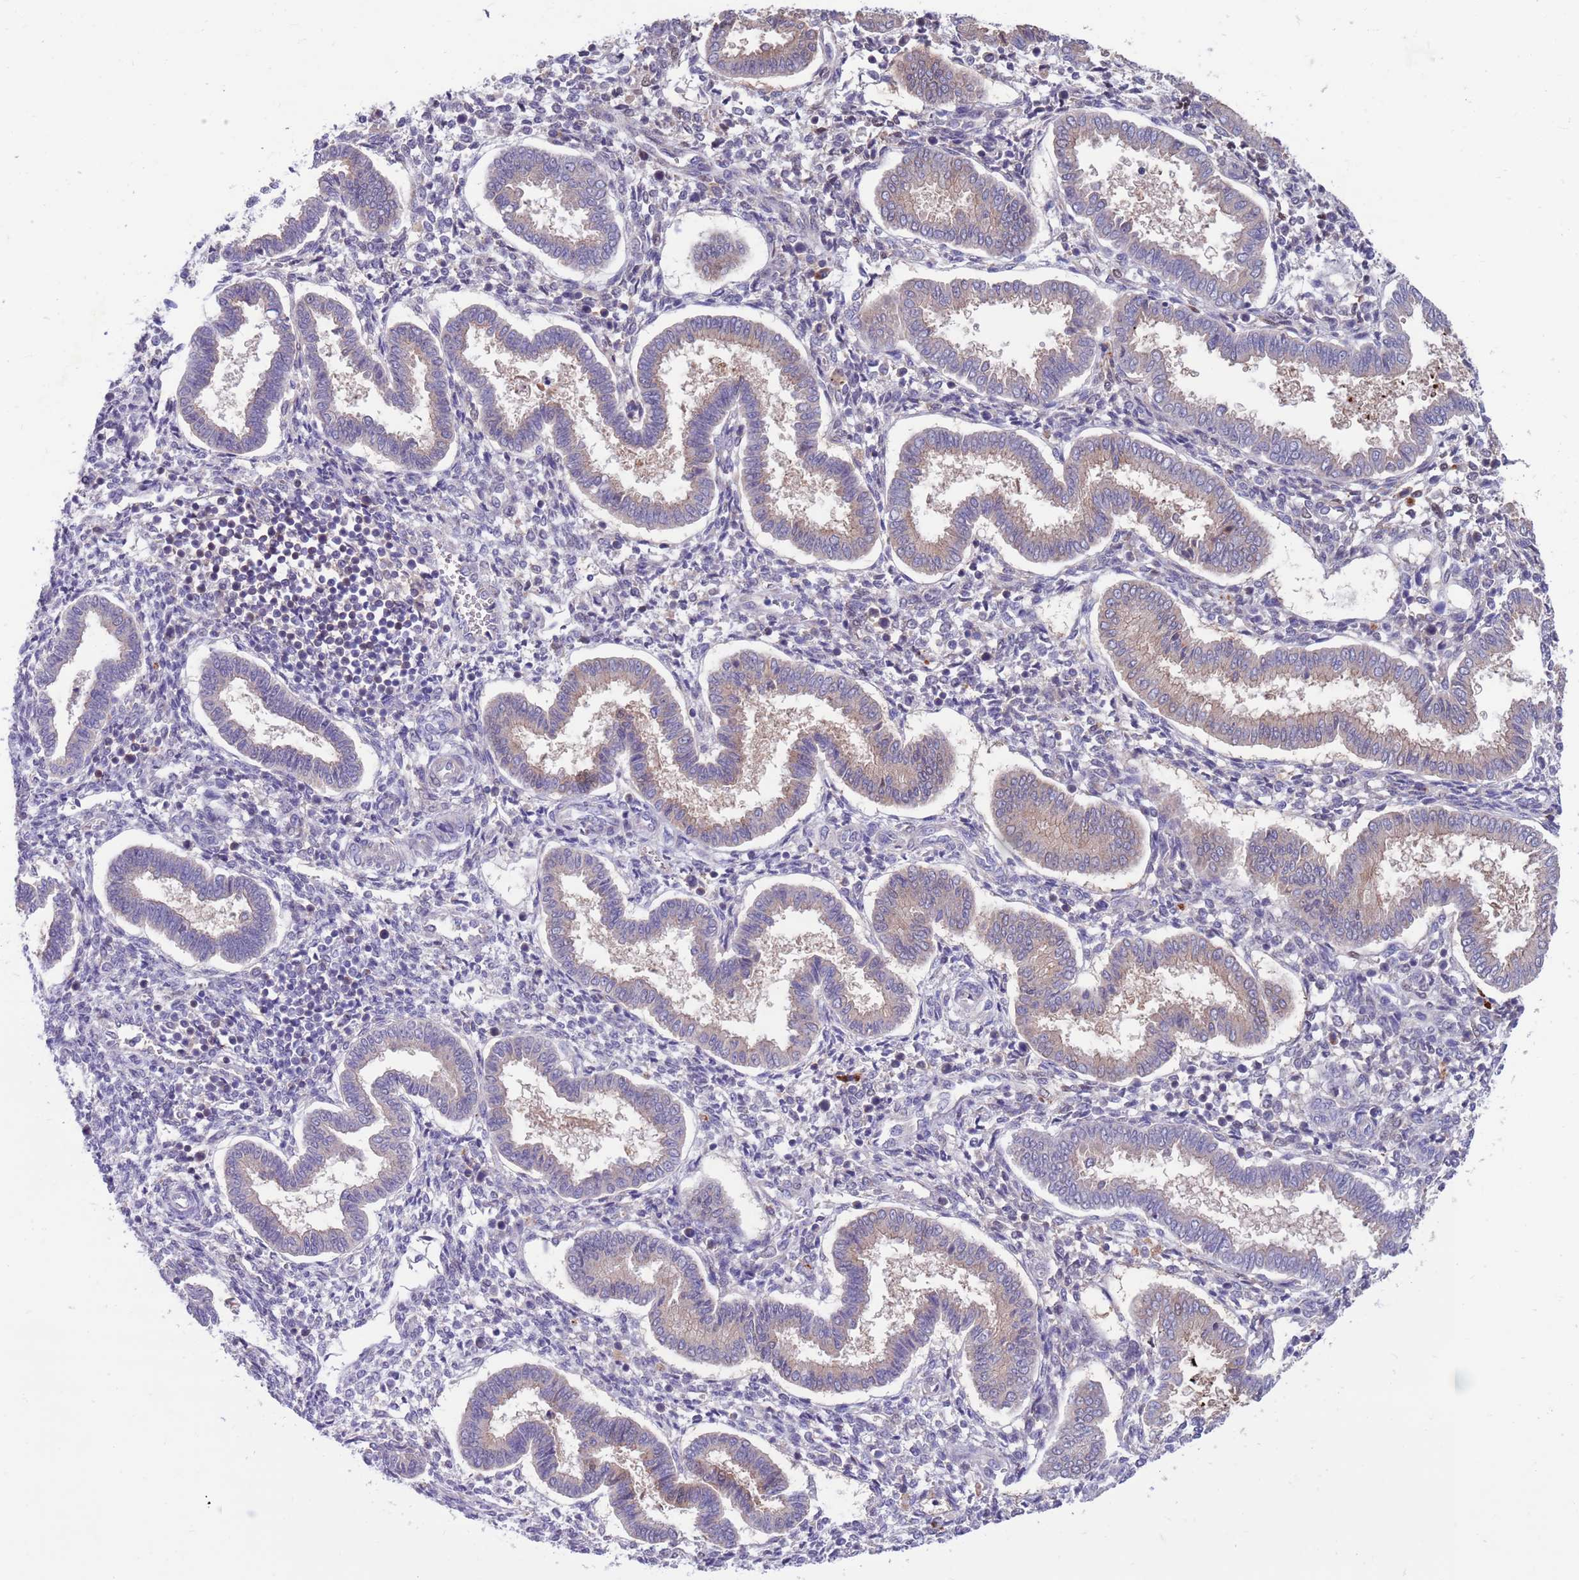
{"staining": {"intensity": "weak", "quantity": "<25%", "location": "cytoplasmic/membranous"}, "tissue": "endometrium", "cell_type": "Cells in endometrial stroma", "image_type": "normal", "snomed": [{"axis": "morphology", "description": "Normal tissue, NOS"}, {"axis": "topography", "description": "Endometrium"}], "caption": "Histopathology image shows no protein positivity in cells in endometrial stroma of normal endometrium.", "gene": "KLHL29", "patient": {"sex": "female", "age": 24}}